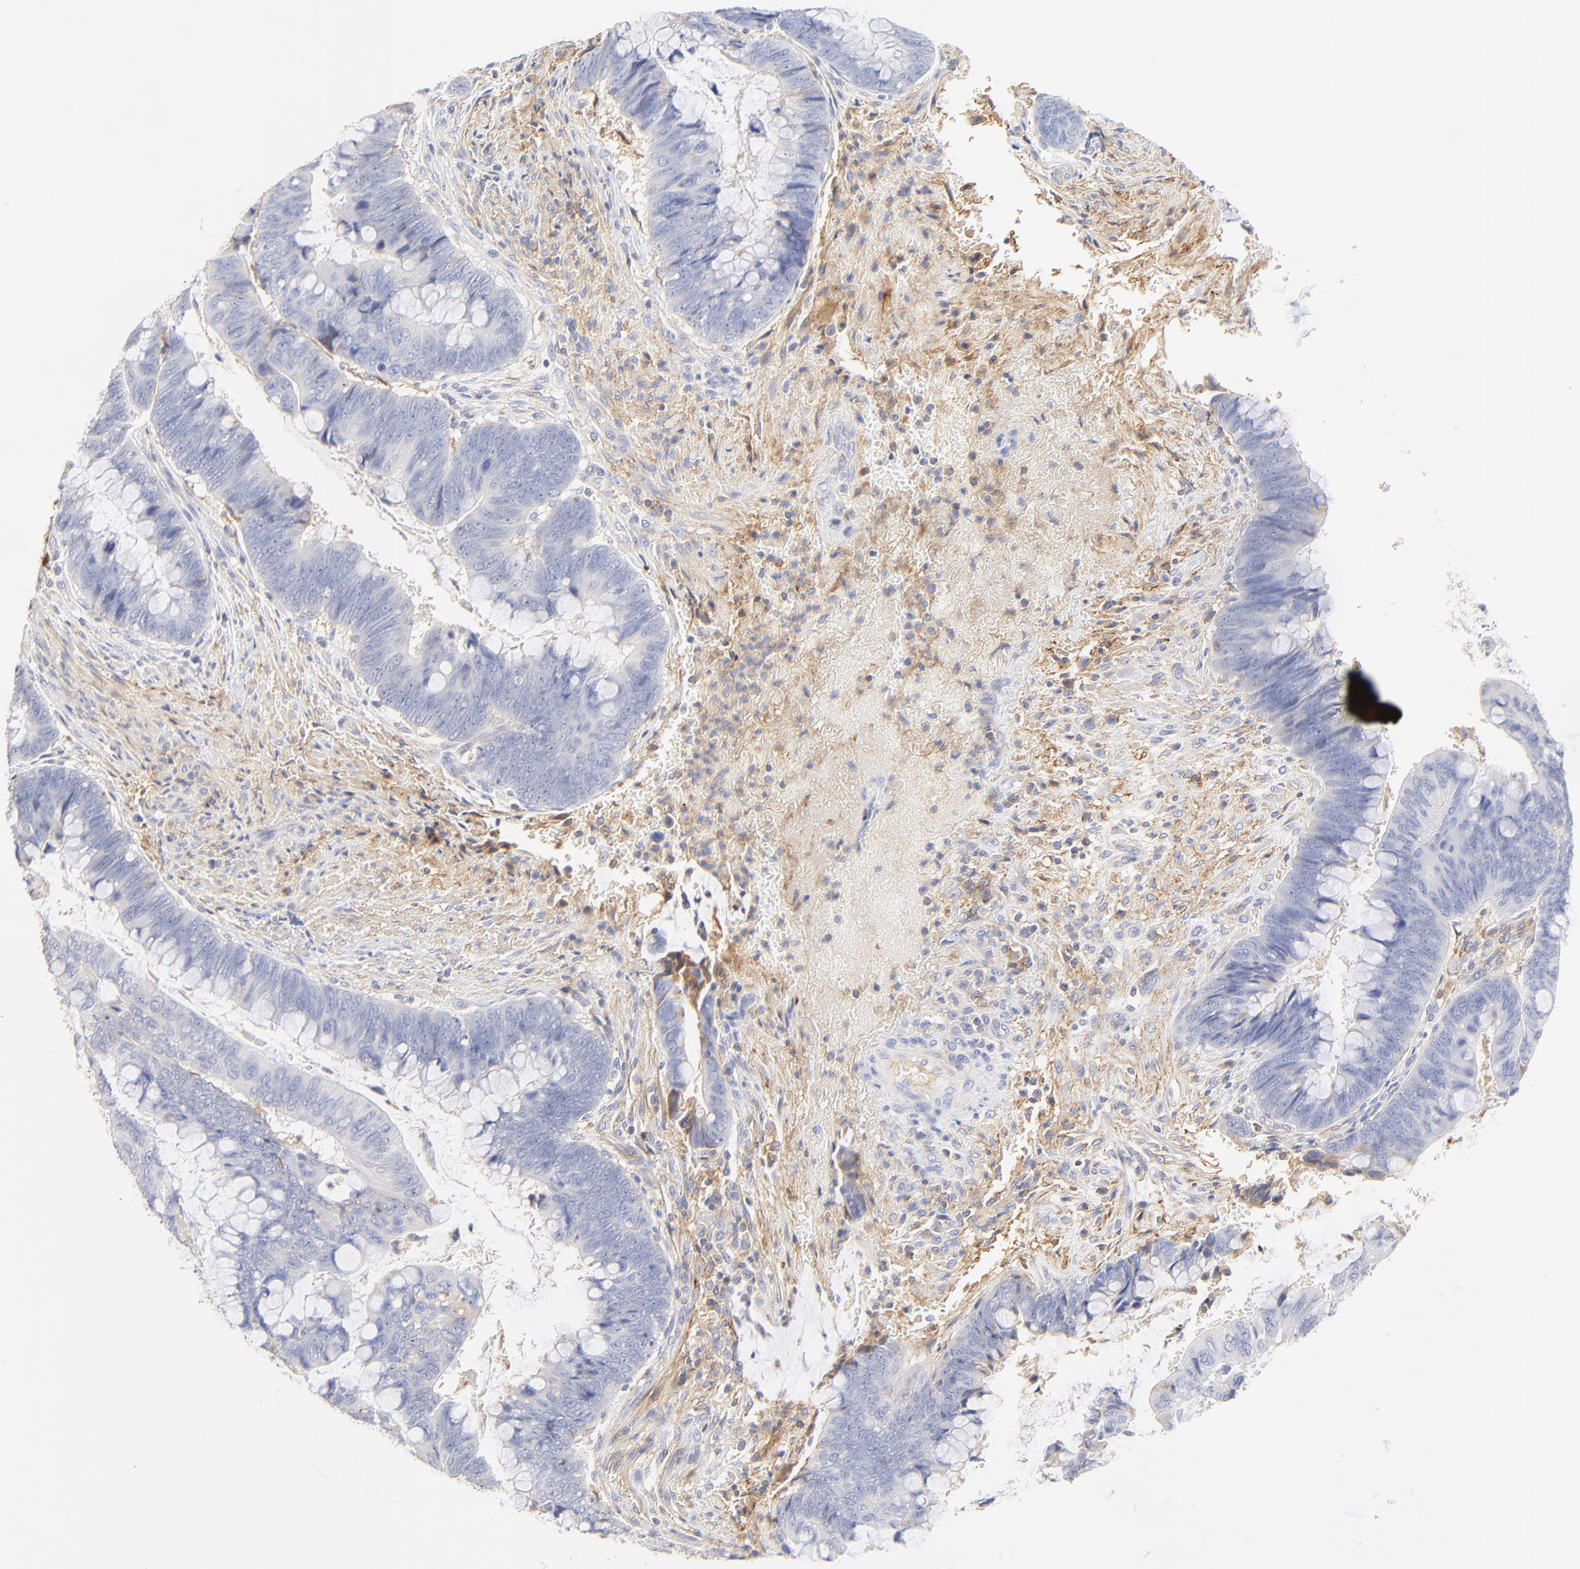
{"staining": {"intensity": "weak", "quantity": "<25%", "location": "cytoplasmic/membranous"}, "tissue": "colorectal cancer", "cell_type": "Tumor cells", "image_type": "cancer", "snomed": [{"axis": "morphology", "description": "Normal tissue, NOS"}, {"axis": "morphology", "description": "Adenocarcinoma, NOS"}, {"axis": "topography", "description": "Rectum"}], "caption": "Colorectal cancer was stained to show a protein in brown. There is no significant positivity in tumor cells. Brightfield microscopy of IHC stained with DAB (brown) and hematoxylin (blue), captured at high magnification.", "gene": "MDGA2", "patient": {"sex": "male", "age": 92}}